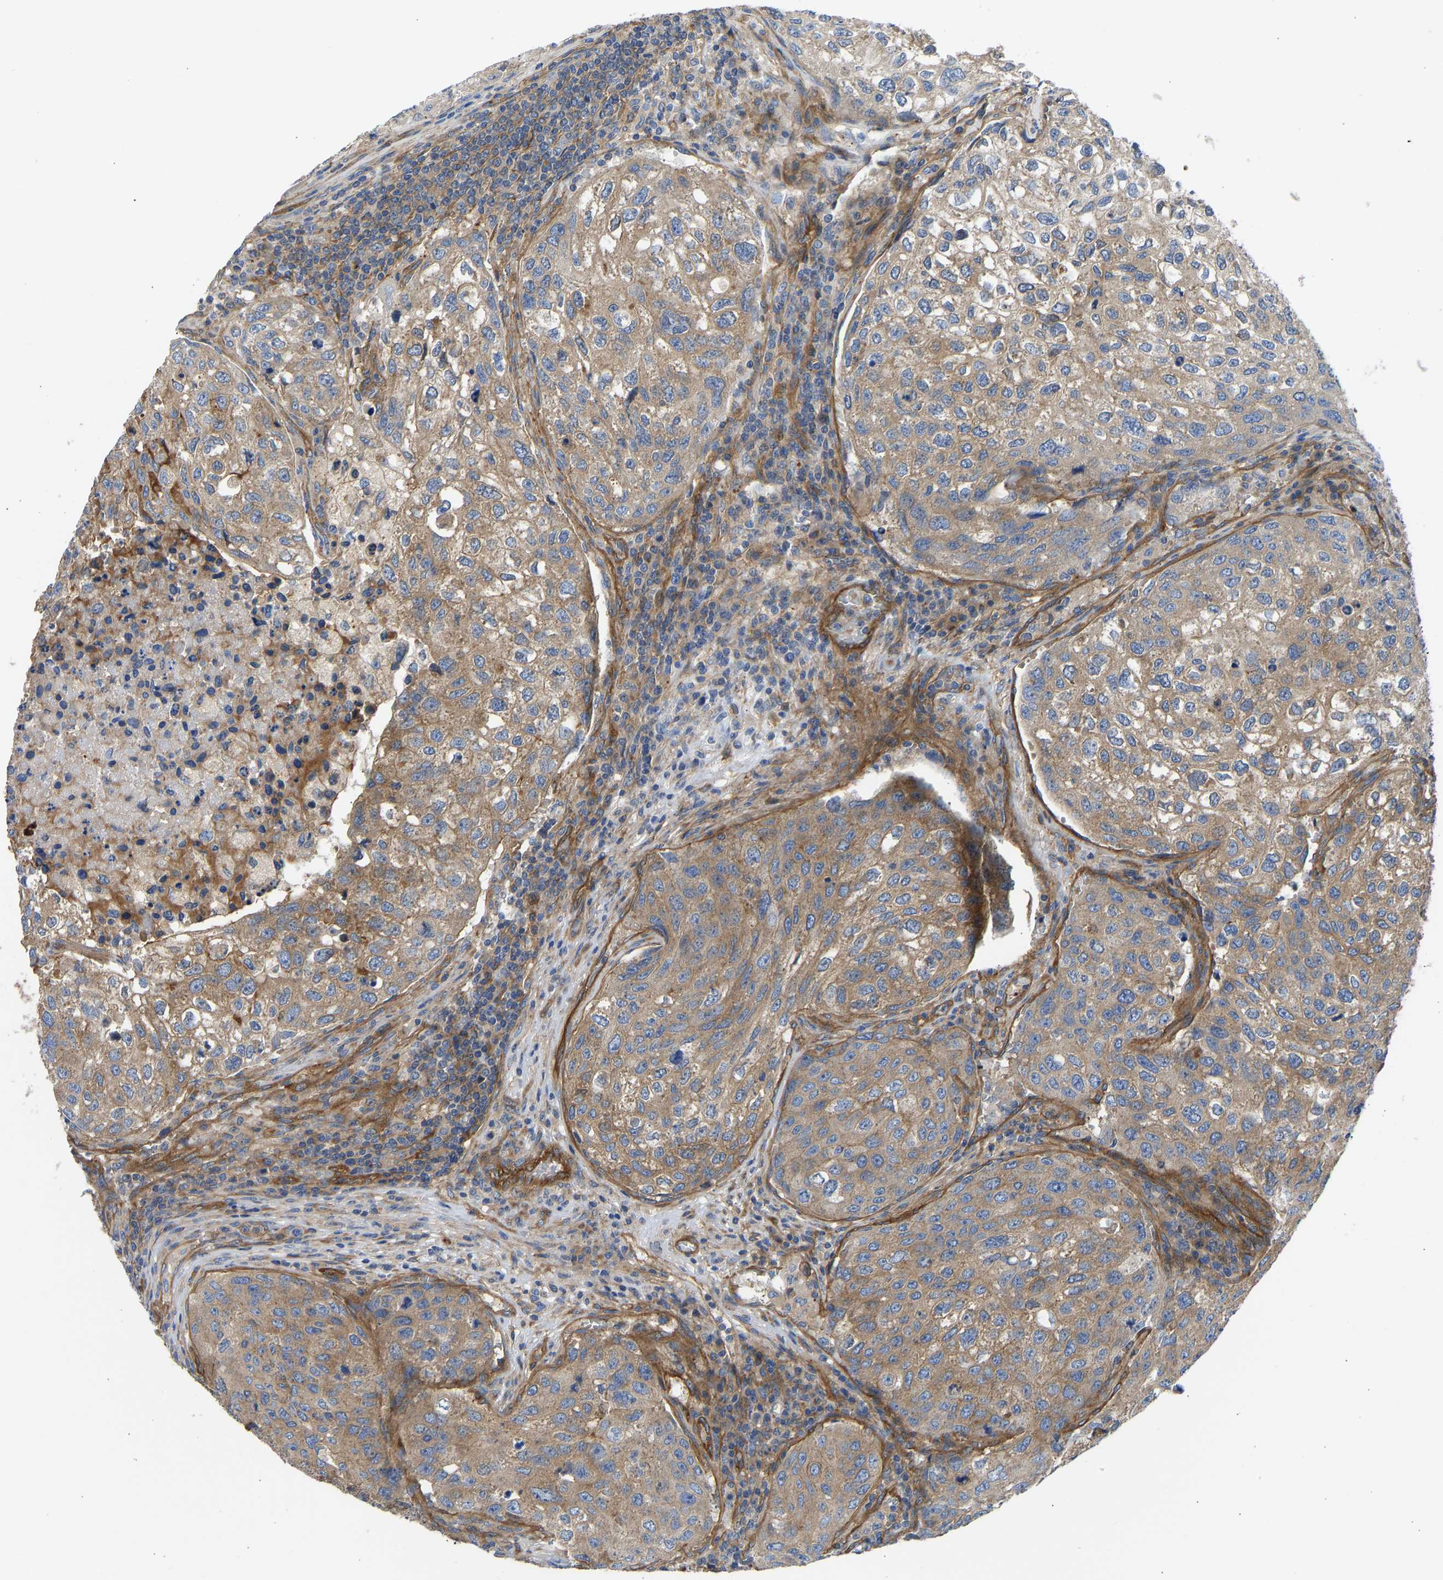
{"staining": {"intensity": "moderate", "quantity": ">75%", "location": "cytoplasmic/membranous"}, "tissue": "urothelial cancer", "cell_type": "Tumor cells", "image_type": "cancer", "snomed": [{"axis": "morphology", "description": "Urothelial carcinoma, High grade"}, {"axis": "topography", "description": "Lymph node"}, {"axis": "topography", "description": "Urinary bladder"}], "caption": "Moderate cytoplasmic/membranous staining for a protein is identified in approximately >75% of tumor cells of urothelial cancer using immunohistochemistry (IHC).", "gene": "MYO1C", "patient": {"sex": "male", "age": 51}}